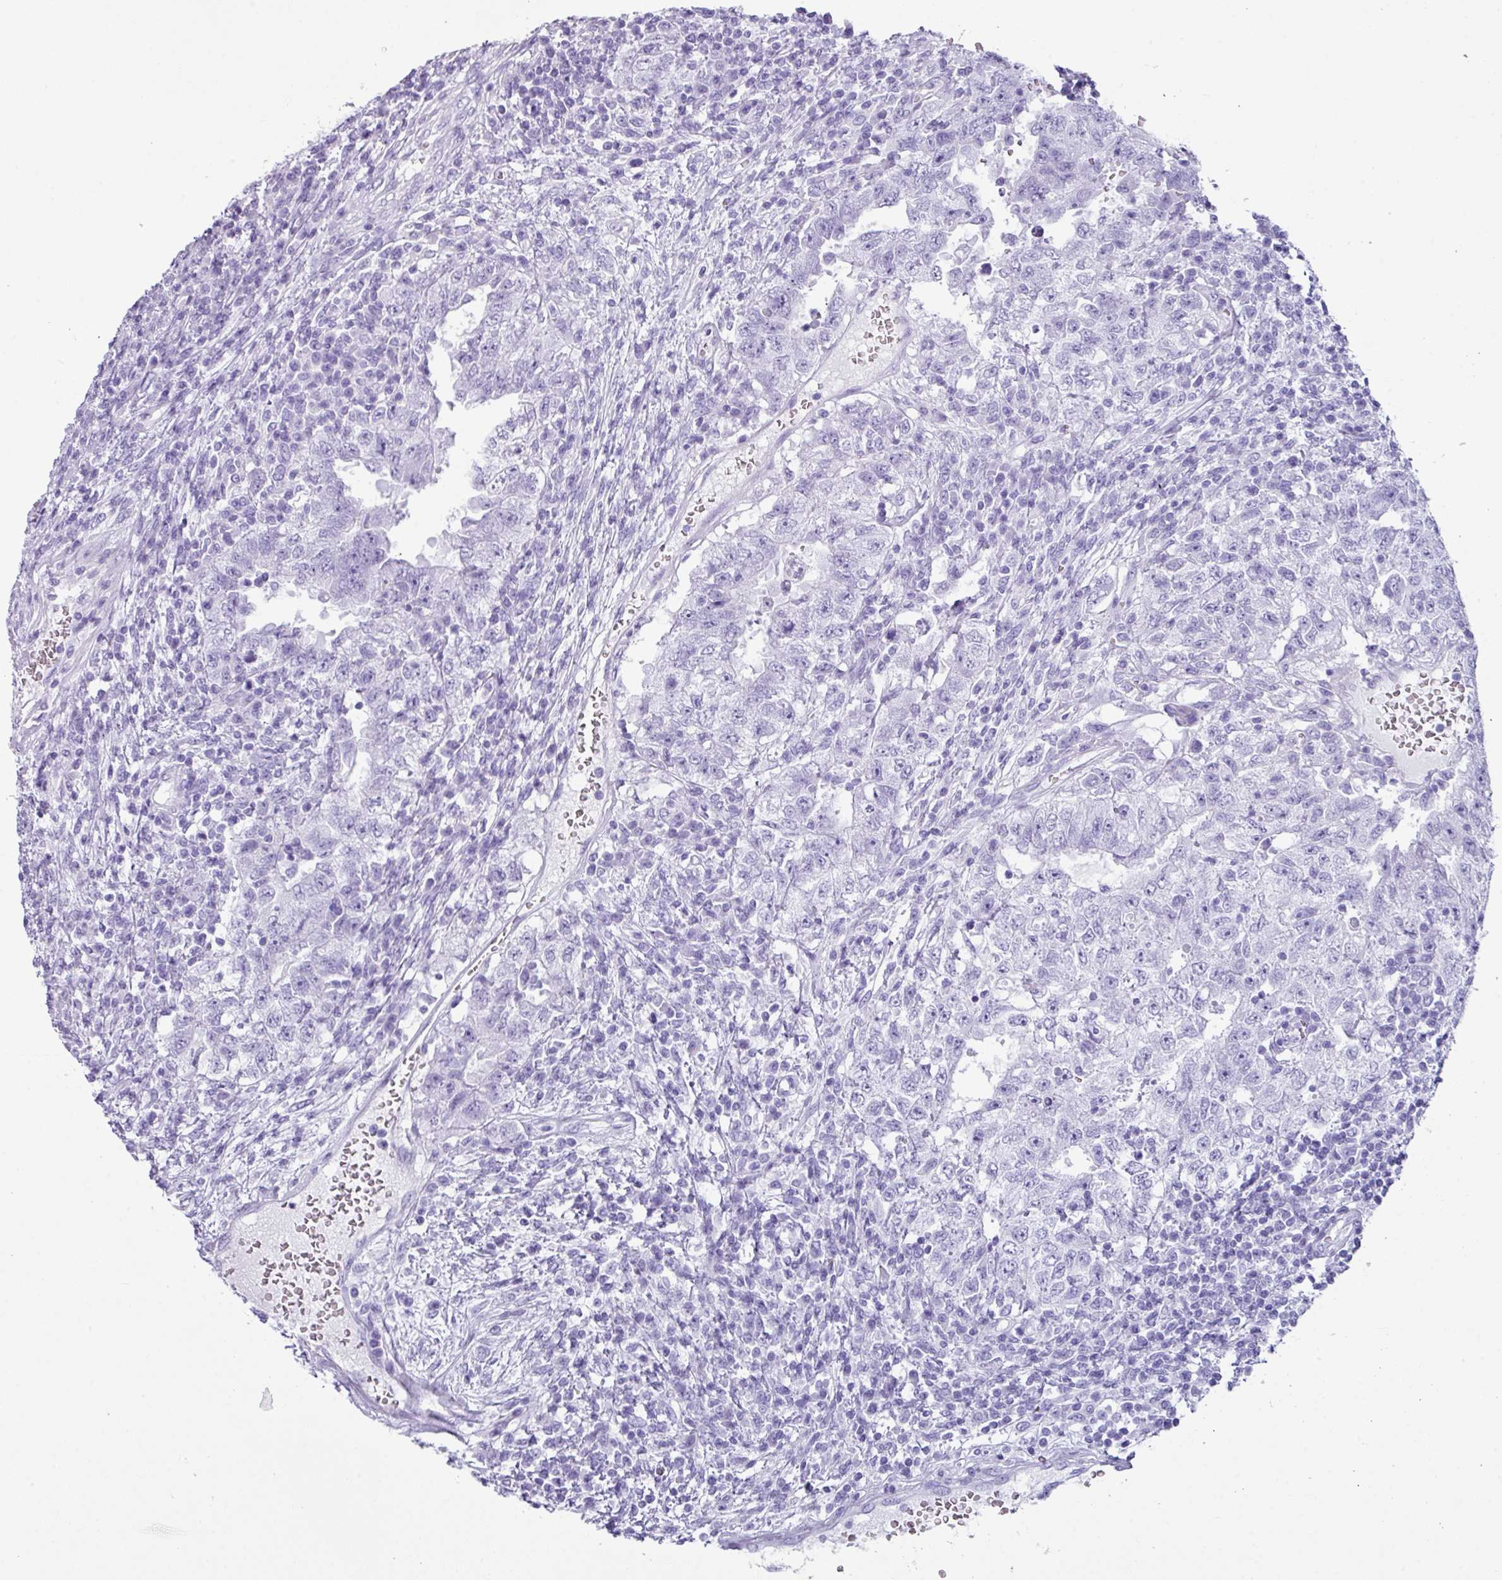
{"staining": {"intensity": "negative", "quantity": "none", "location": "none"}, "tissue": "testis cancer", "cell_type": "Tumor cells", "image_type": "cancer", "snomed": [{"axis": "morphology", "description": "Carcinoma, Embryonal, NOS"}, {"axis": "topography", "description": "Testis"}], "caption": "There is no significant positivity in tumor cells of testis cancer (embryonal carcinoma).", "gene": "NCCRP1", "patient": {"sex": "male", "age": 26}}